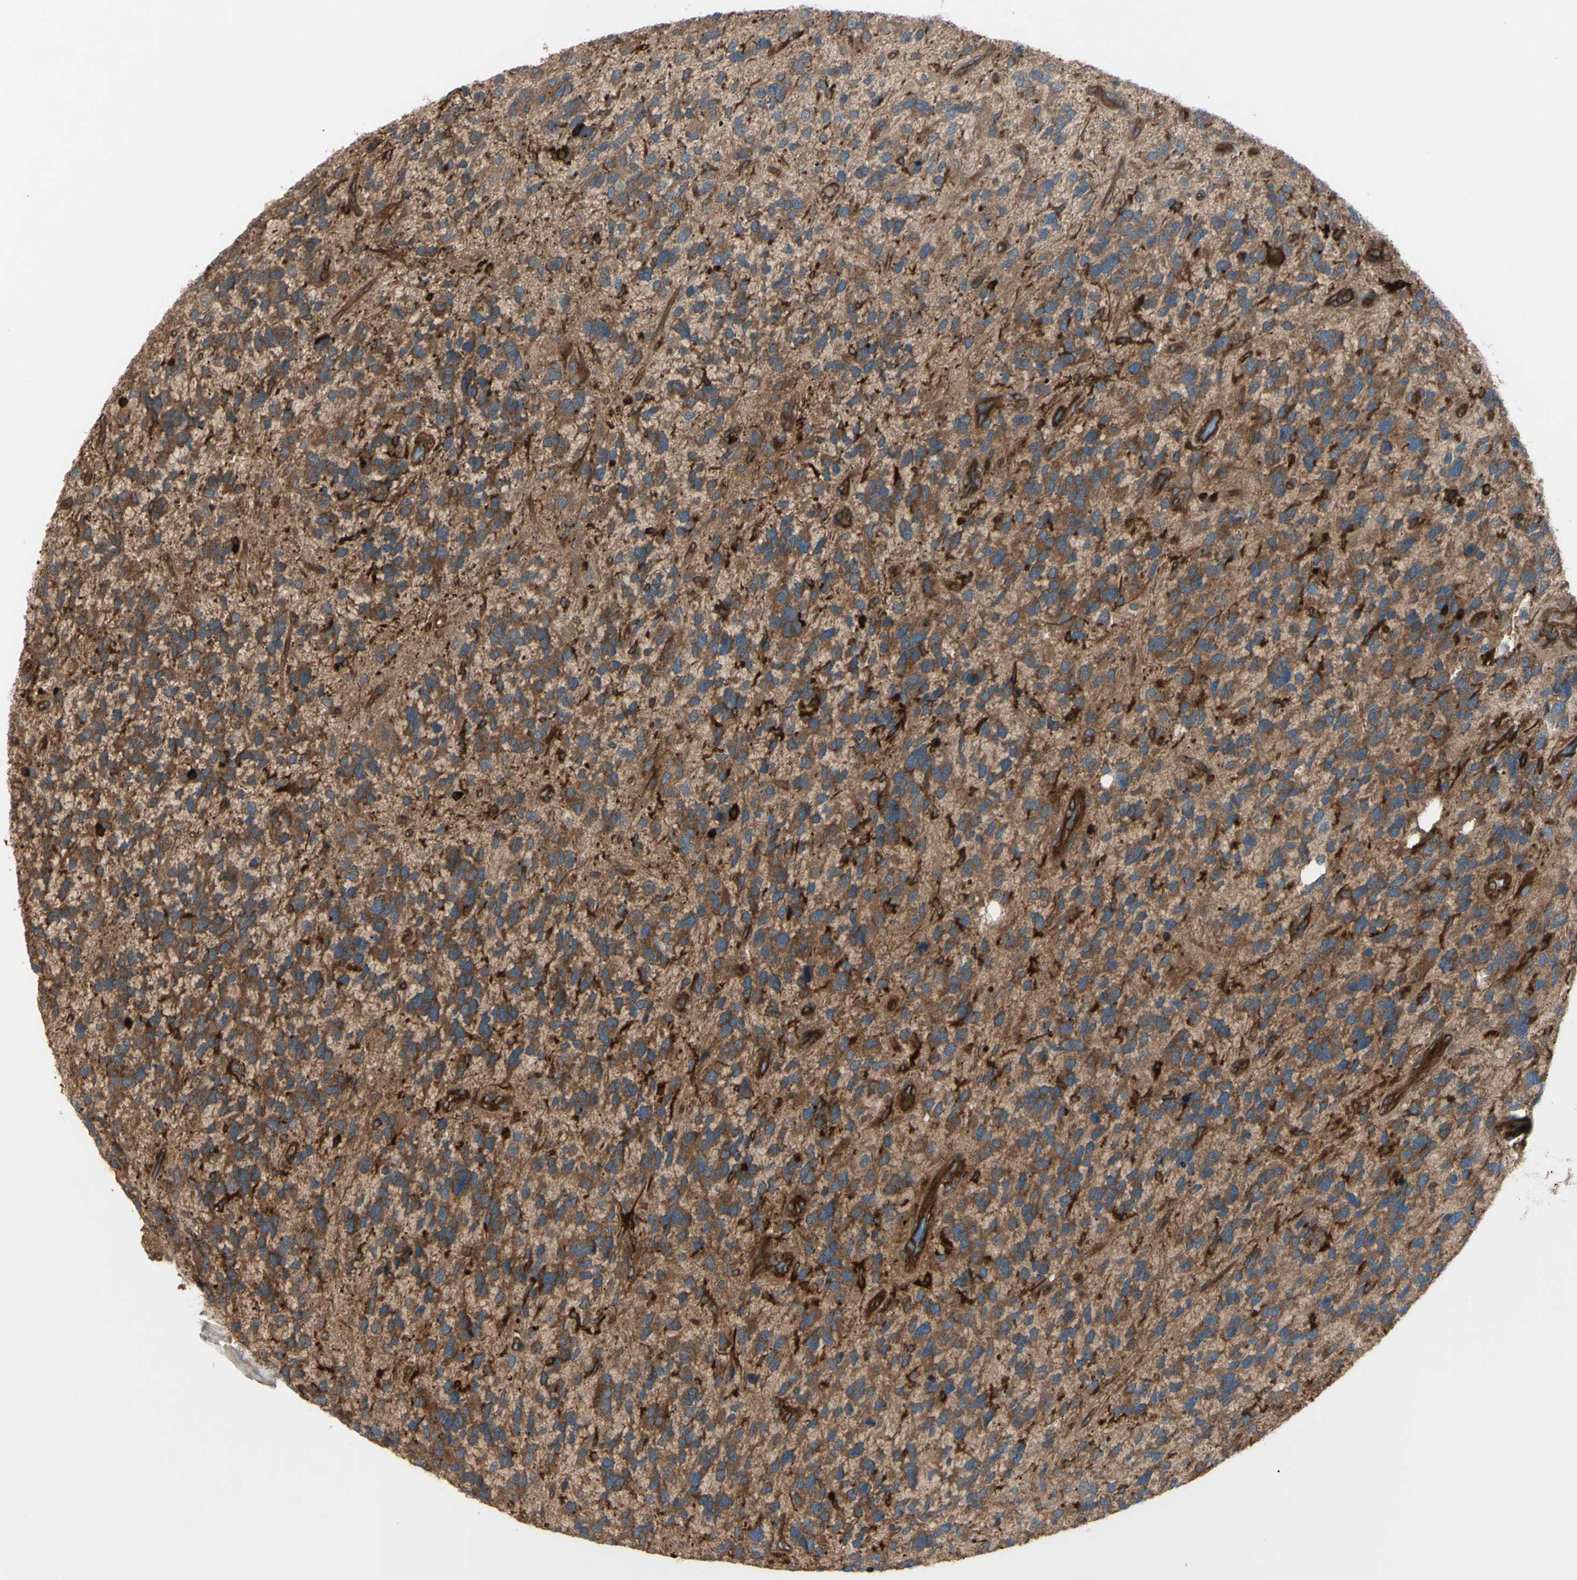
{"staining": {"intensity": "strong", "quantity": ">75%", "location": "cytoplasmic/membranous"}, "tissue": "glioma", "cell_type": "Tumor cells", "image_type": "cancer", "snomed": [{"axis": "morphology", "description": "Glioma, malignant, High grade"}, {"axis": "topography", "description": "Brain"}], "caption": "The micrograph exhibits staining of glioma, revealing strong cytoplasmic/membranous protein staining (brown color) within tumor cells.", "gene": "PTPN12", "patient": {"sex": "female", "age": 58}}